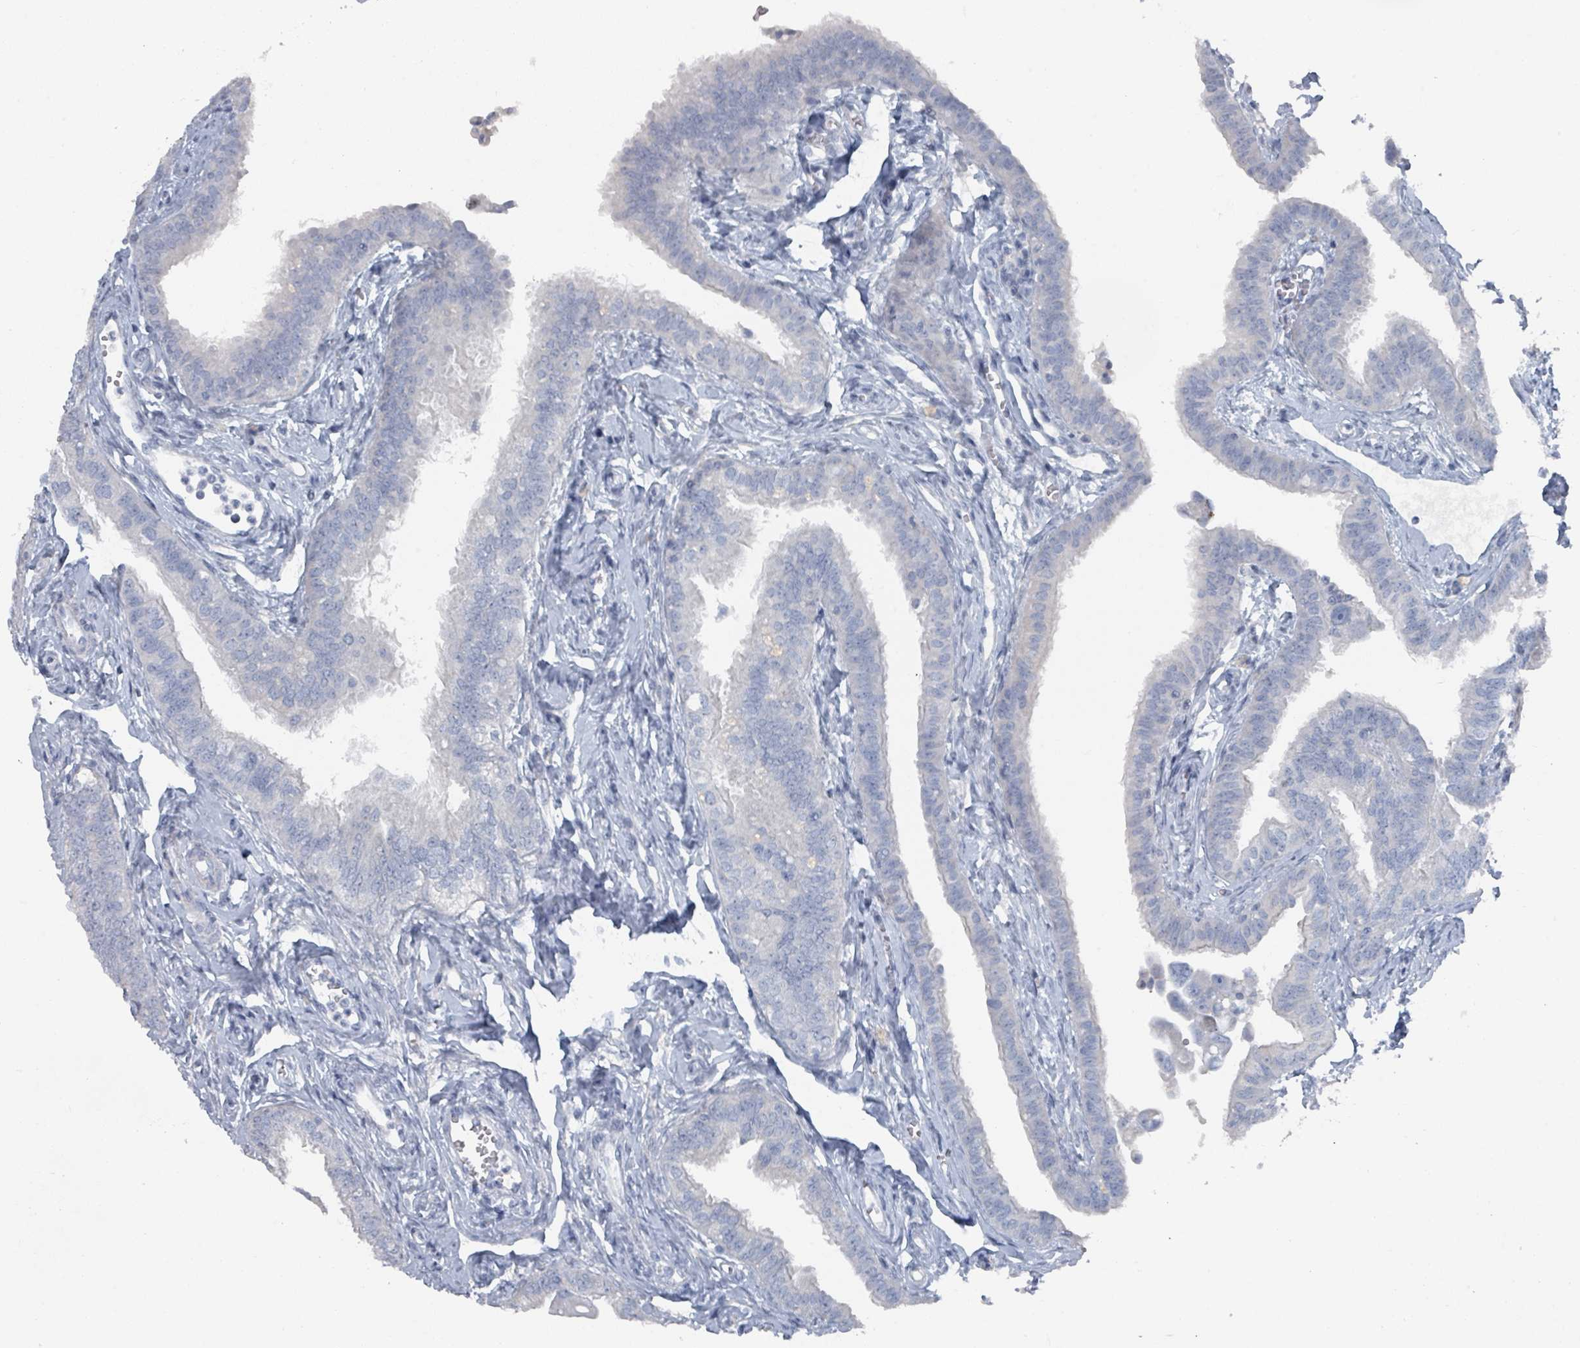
{"staining": {"intensity": "negative", "quantity": "none", "location": "none"}, "tissue": "fallopian tube", "cell_type": "Glandular cells", "image_type": "normal", "snomed": [{"axis": "morphology", "description": "Normal tissue, NOS"}, {"axis": "morphology", "description": "Carcinoma, NOS"}, {"axis": "topography", "description": "Fallopian tube"}, {"axis": "topography", "description": "Ovary"}], "caption": "Glandular cells are negative for protein expression in benign human fallopian tube. (DAB IHC with hematoxylin counter stain).", "gene": "GAMT", "patient": {"sex": "female", "age": 59}}